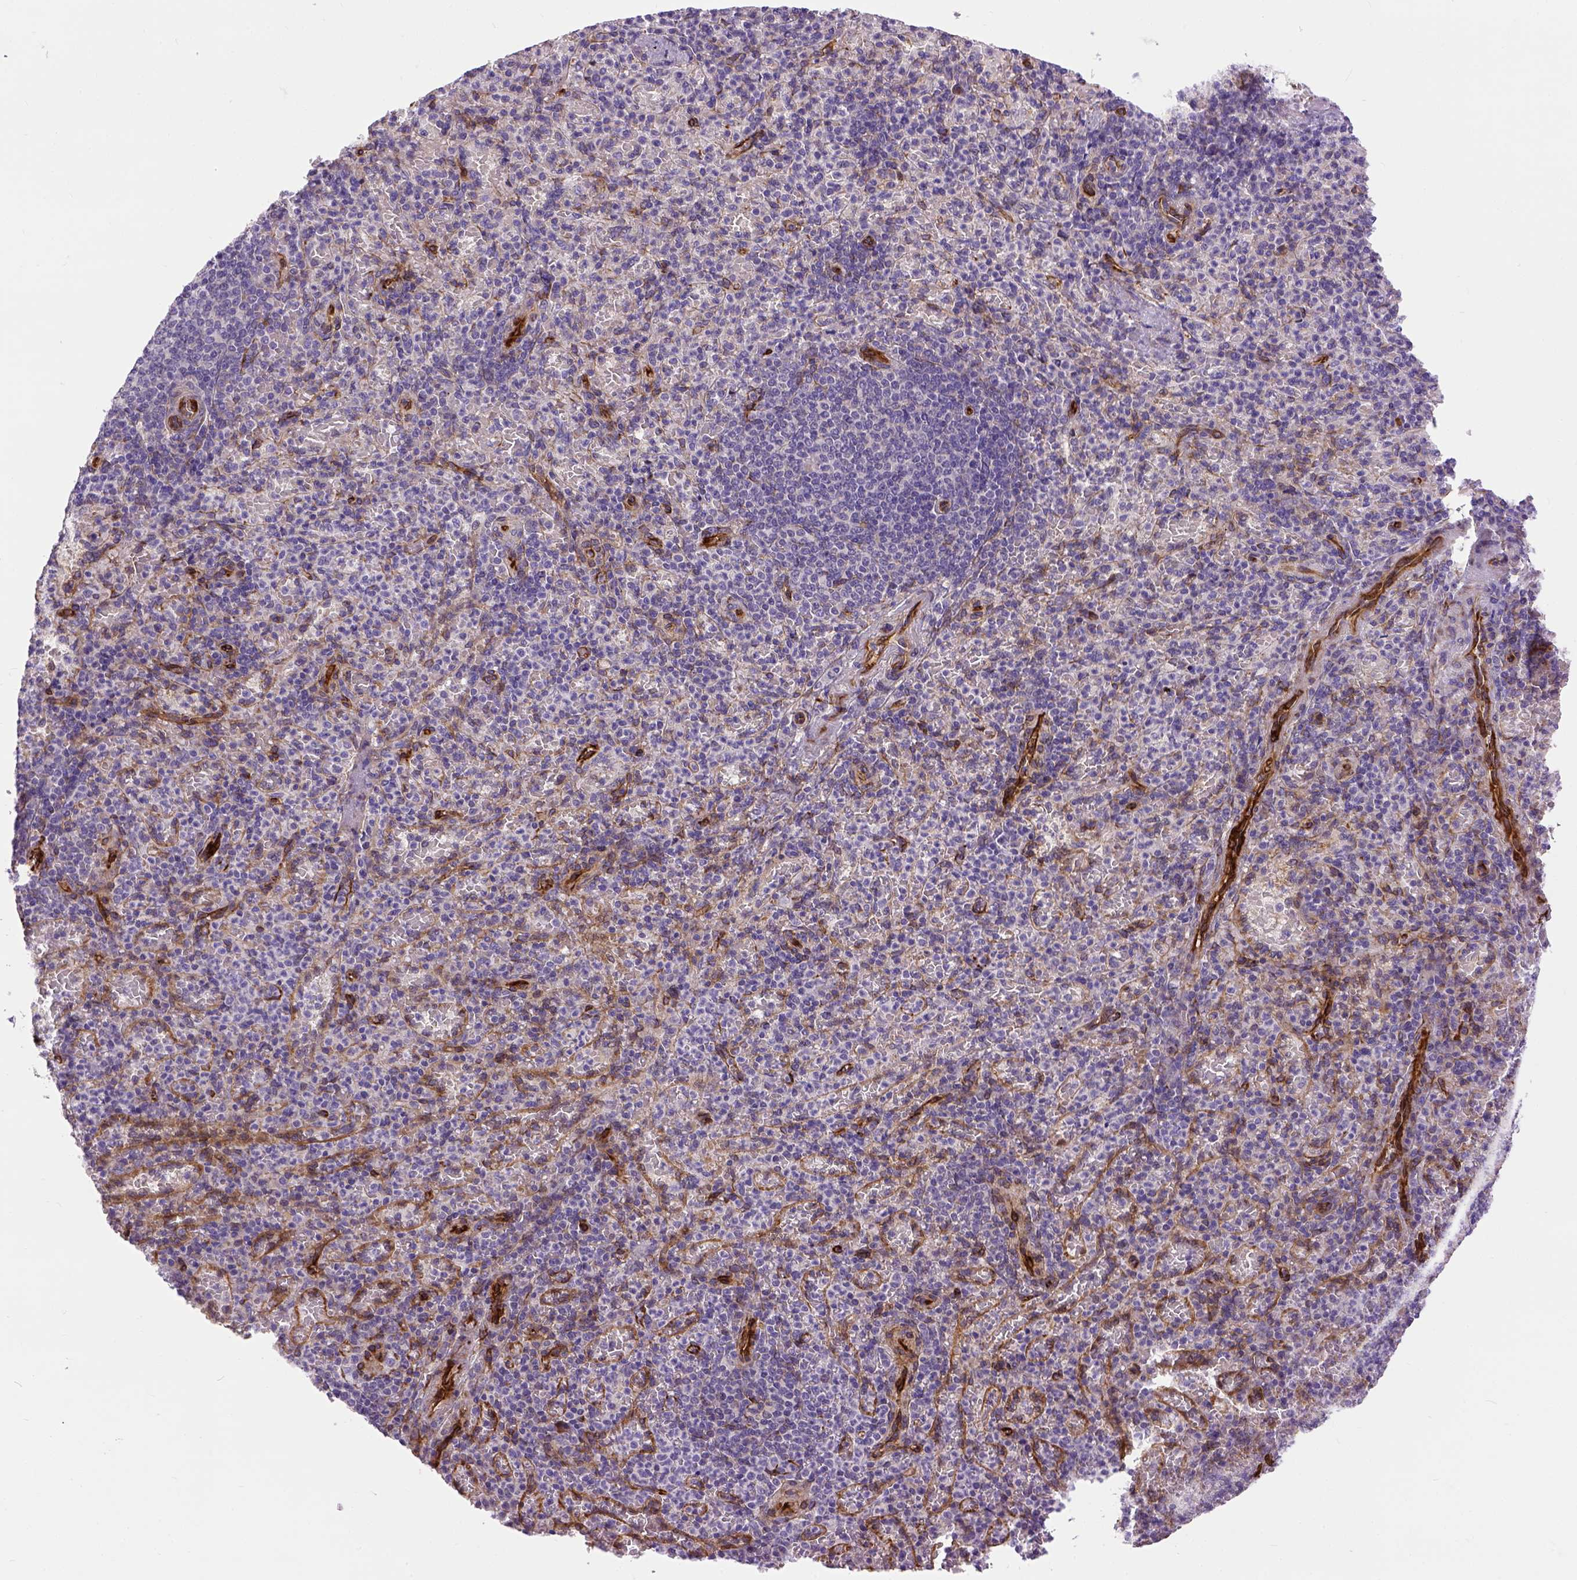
{"staining": {"intensity": "moderate", "quantity": "<25%", "location": "cytoplasmic/membranous"}, "tissue": "spleen", "cell_type": "Cells in red pulp", "image_type": "normal", "snomed": [{"axis": "morphology", "description": "Normal tissue, NOS"}, {"axis": "topography", "description": "Spleen"}], "caption": "Immunohistochemistry micrograph of unremarkable spleen stained for a protein (brown), which demonstrates low levels of moderate cytoplasmic/membranous staining in approximately <25% of cells in red pulp.", "gene": "KAZN", "patient": {"sex": "female", "age": 74}}